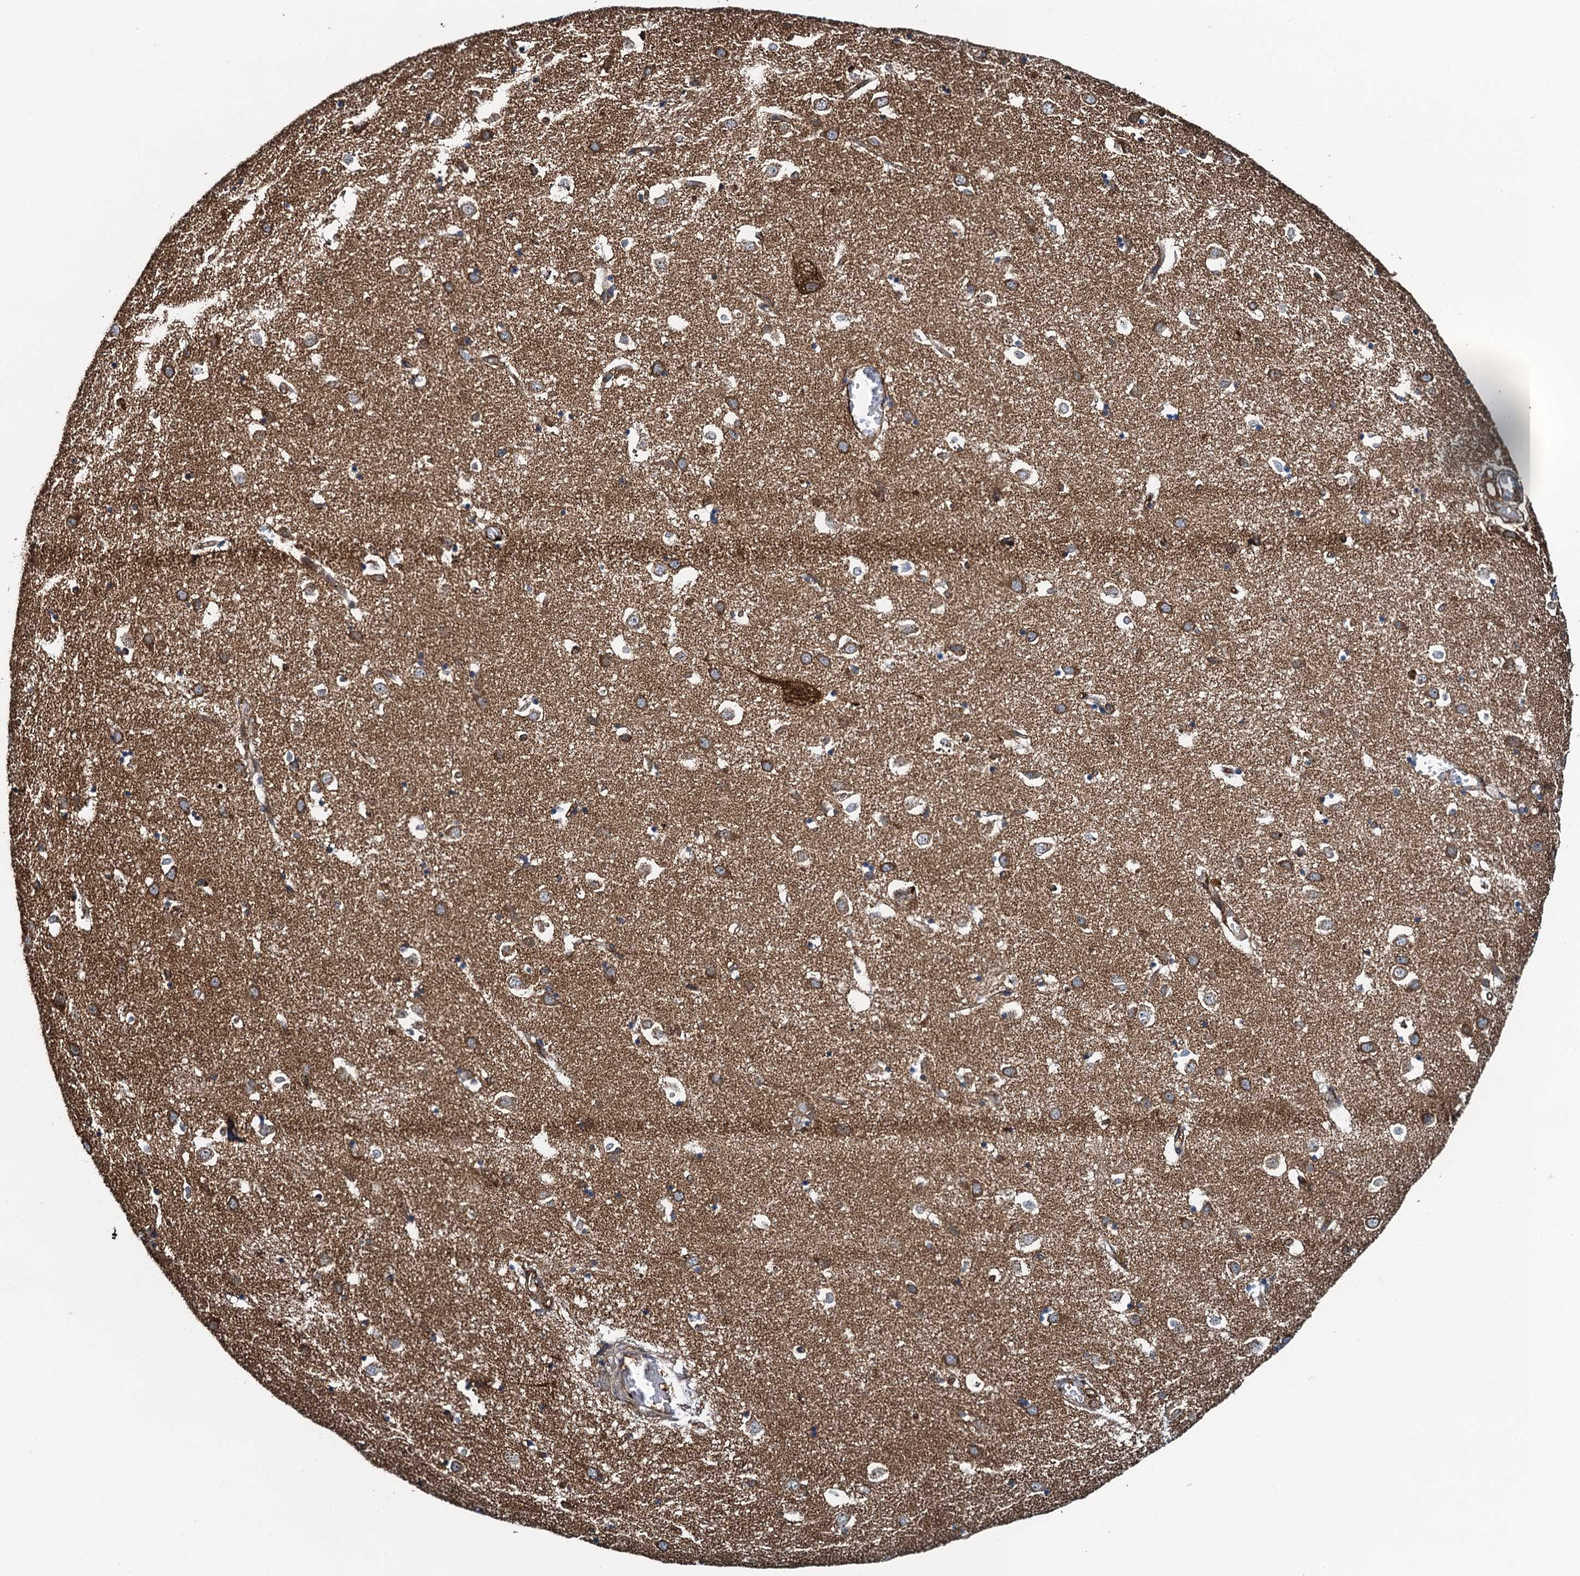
{"staining": {"intensity": "moderate", "quantity": ">75%", "location": "cytoplasmic/membranous"}, "tissue": "caudate", "cell_type": "Glial cells", "image_type": "normal", "snomed": [{"axis": "morphology", "description": "Normal tissue, NOS"}, {"axis": "topography", "description": "Lateral ventricle wall"}], "caption": "About >75% of glial cells in benign caudate display moderate cytoplasmic/membranous protein staining as visualized by brown immunohistochemical staining.", "gene": "WHAMM", "patient": {"sex": "male", "age": 70}}